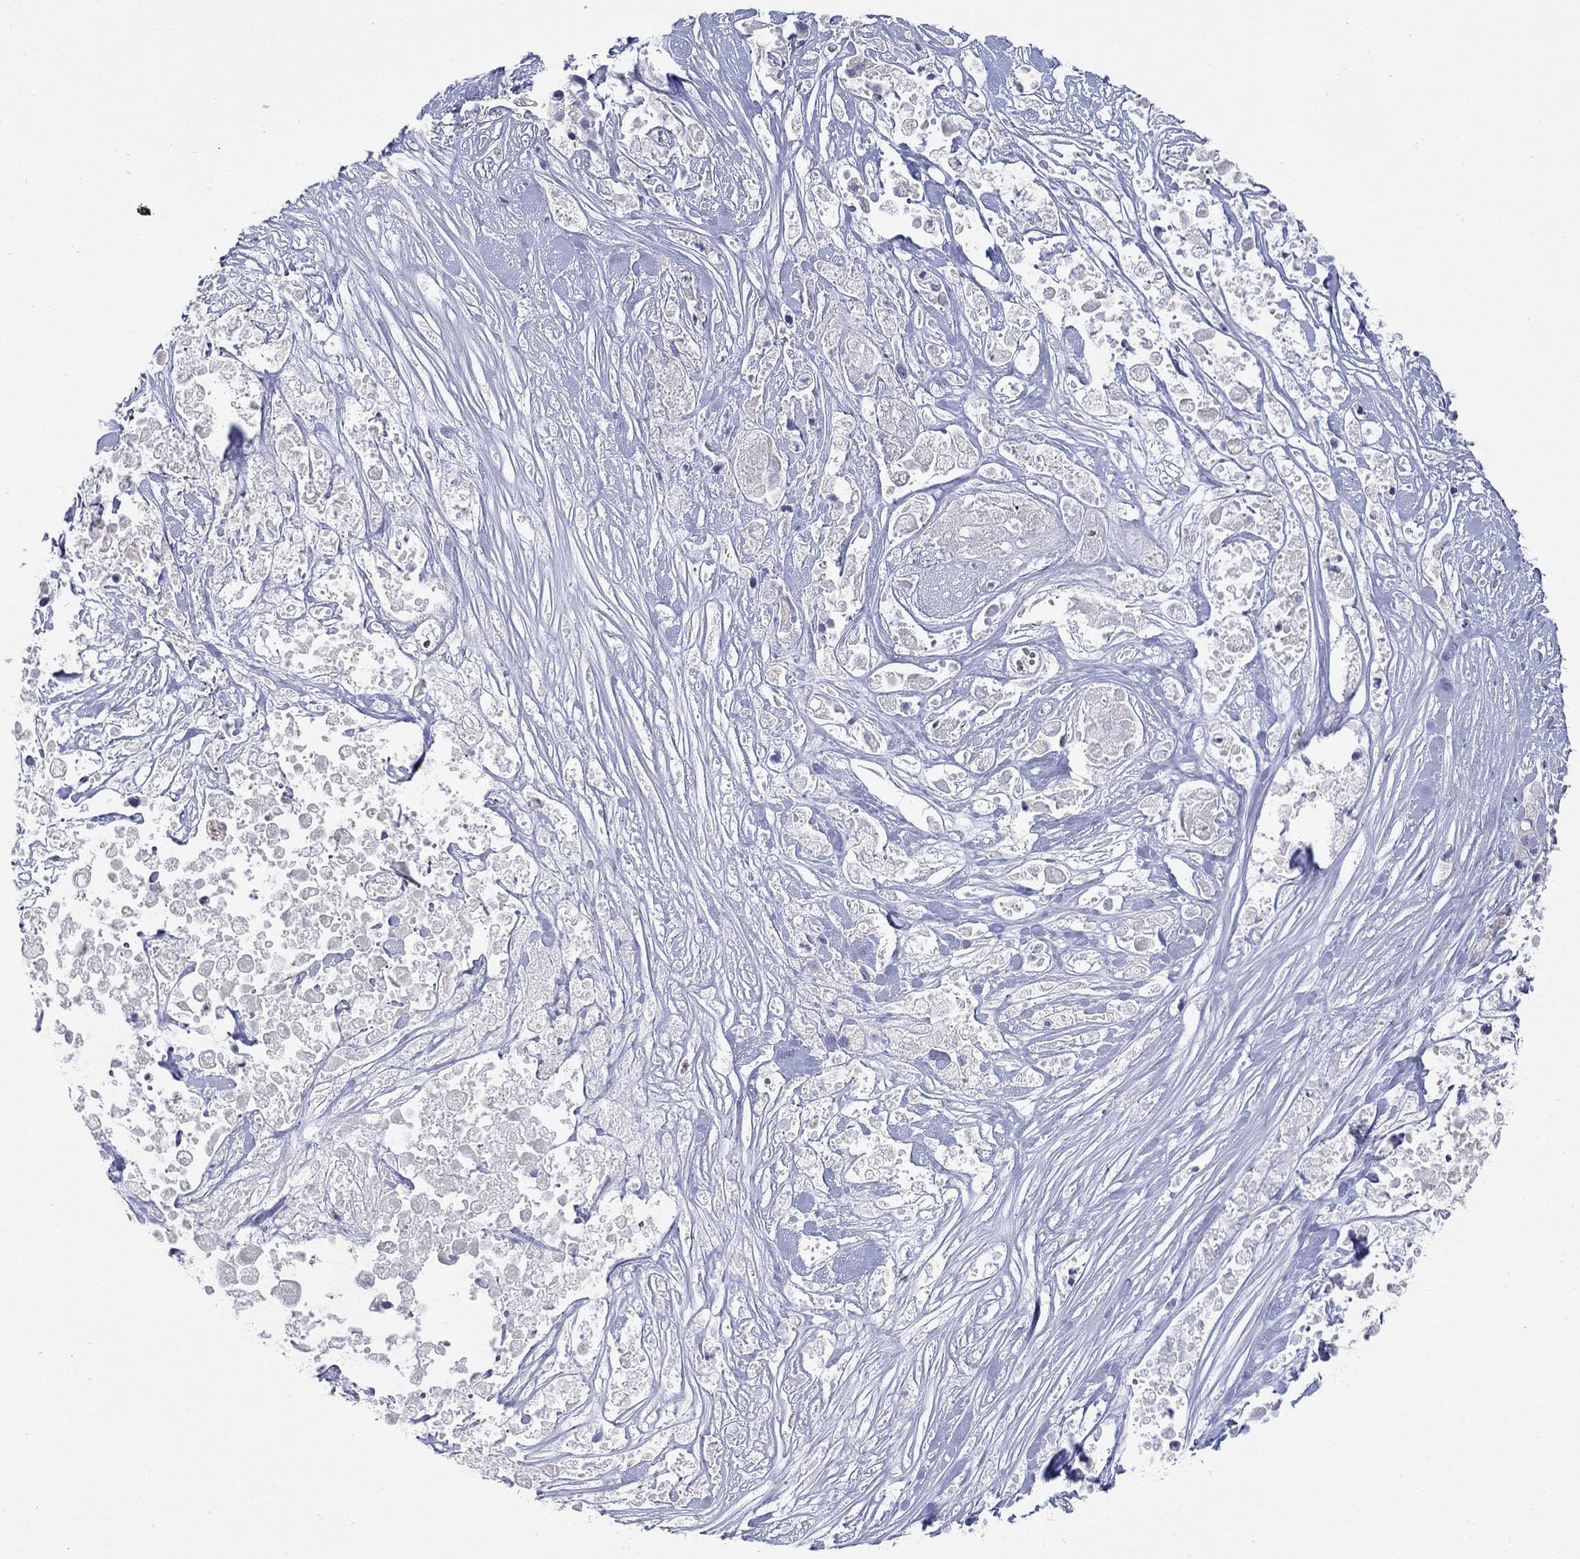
{"staining": {"intensity": "negative", "quantity": "none", "location": "none"}, "tissue": "pancreatic cancer", "cell_type": "Tumor cells", "image_type": "cancer", "snomed": [{"axis": "morphology", "description": "Adenocarcinoma, NOS"}, {"axis": "topography", "description": "Pancreas"}], "caption": "Immunohistochemistry of pancreatic adenocarcinoma demonstrates no staining in tumor cells.", "gene": "PTPRZ1", "patient": {"sex": "male", "age": 44}}